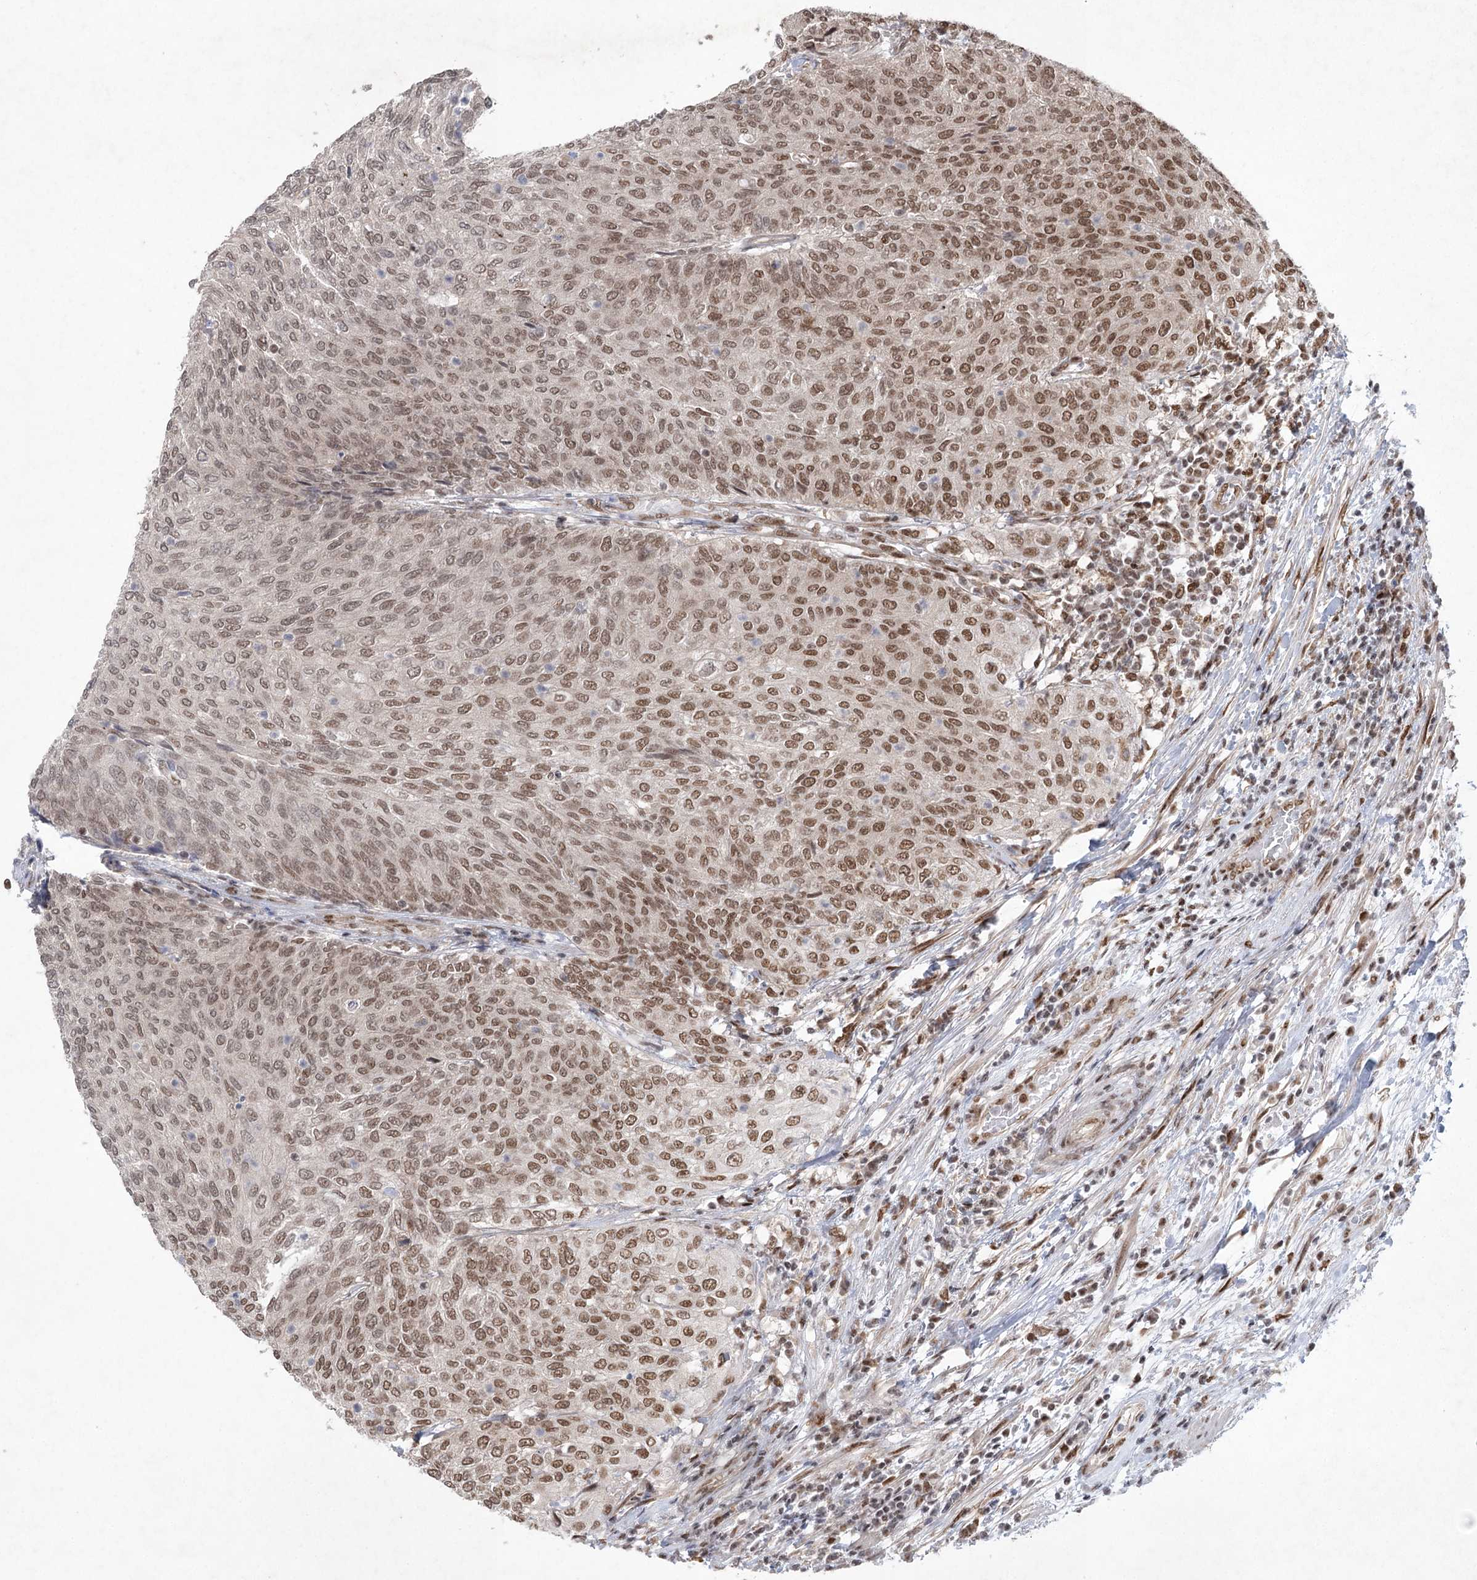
{"staining": {"intensity": "moderate", "quantity": ">75%", "location": "nuclear"}, "tissue": "urothelial cancer", "cell_type": "Tumor cells", "image_type": "cancer", "snomed": [{"axis": "morphology", "description": "Urothelial carcinoma, Low grade"}, {"axis": "topography", "description": "Urinary bladder"}], "caption": "The image reveals a brown stain indicating the presence of a protein in the nuclear of tumor cells in urothelial cancer. The staining was performed using DAB, with brown indicating positive protein expression. Nuclei are stained blue with hematoxylin.", "gene": "ZCCHC8", "patient": {"sex": "female", "age": 79}}